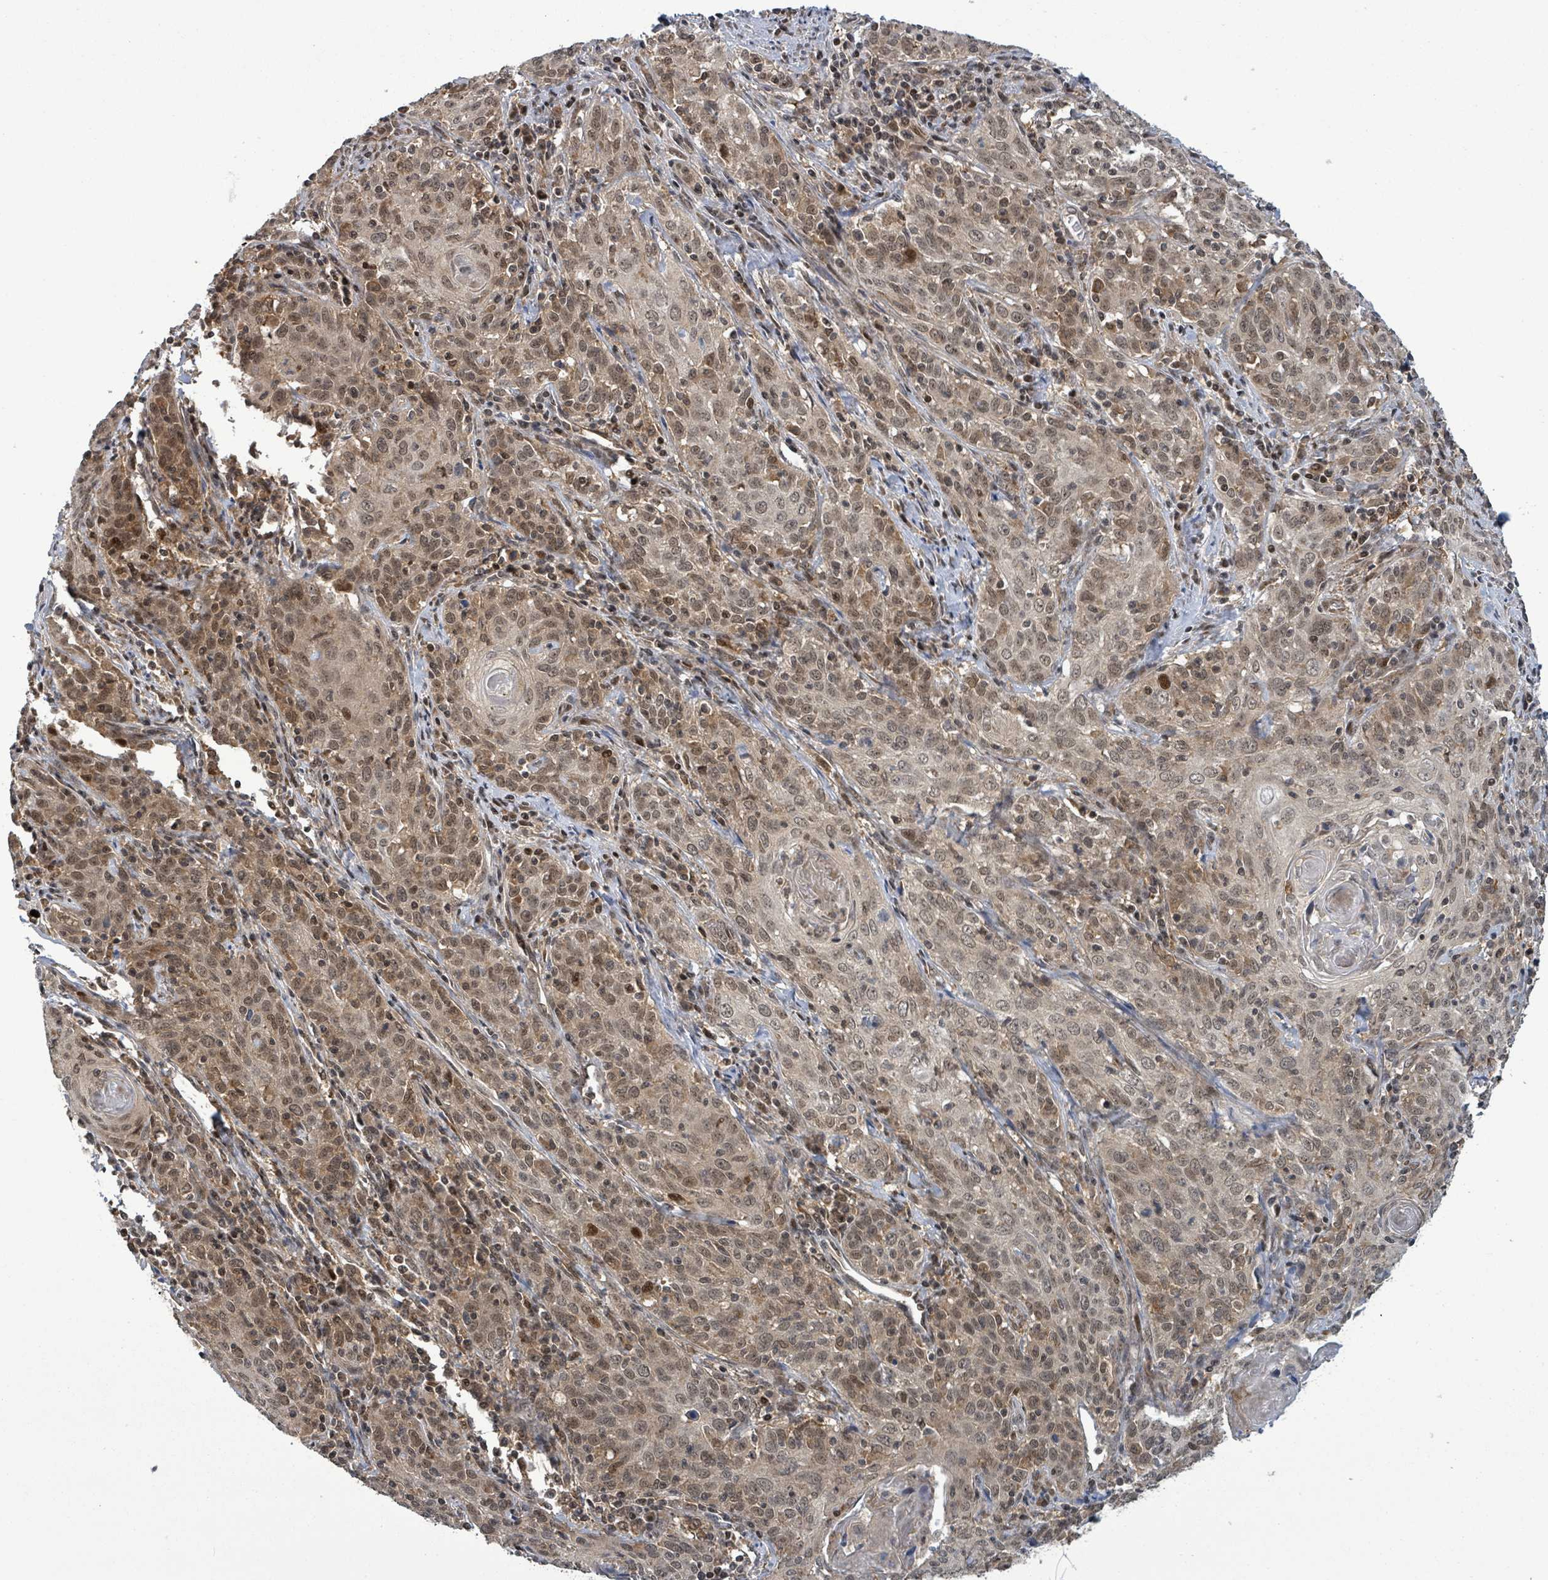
{"staining": {"intensity": "moderate", "quantity": ">75%", "location": "nuclear"}, "tissue": "cervical cancer", "cell_type": "Tumor cells", "image_type": "cancer", "snomed": [{"axis": "morphology", "description": "Squamous cell carcinoma, NOS"}, {"axis": "topography", "description": "Cervix"}], "caption": "Cervical squamous cell carcinoma stained for a protein shows moderate nuclear positivity in tumor cells.", "gene": "FBXO6", "patient": {"sex": "female", "age": 57}}